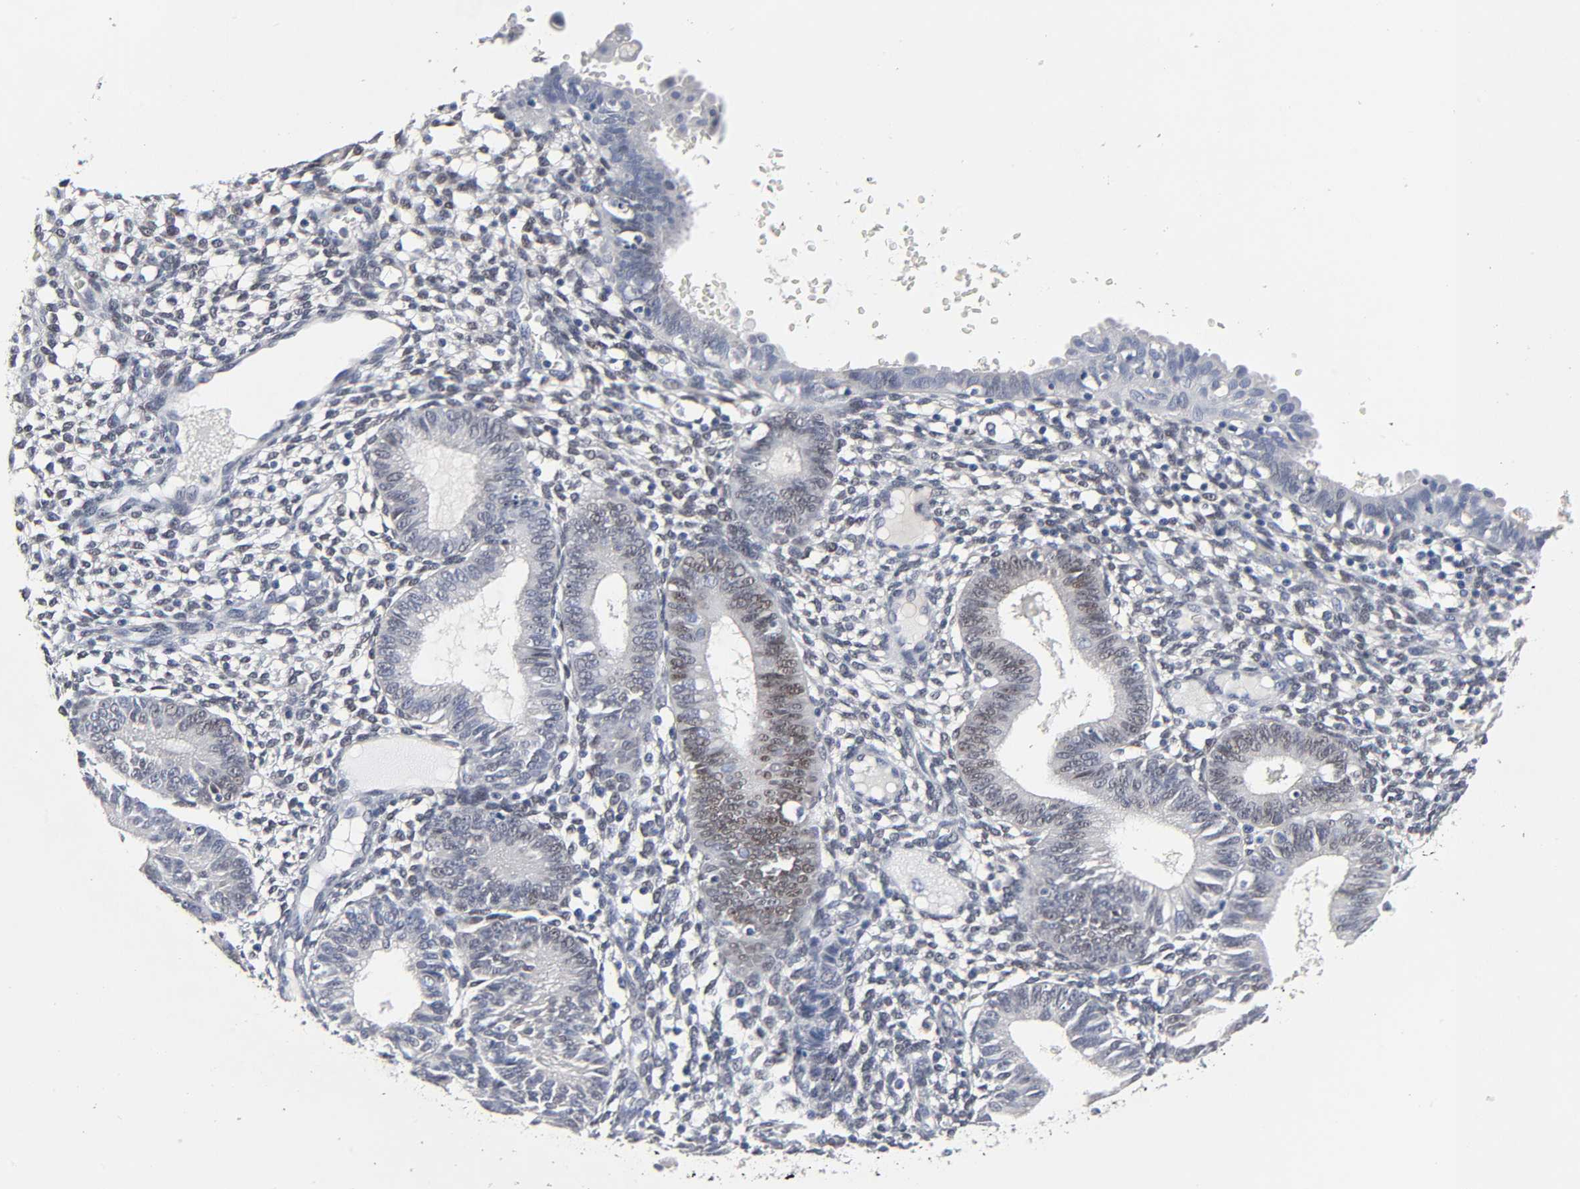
{"staining": {"intensity": "weak", "quantity": ">75%", "location": "nuclear"}, "tissue": "endometrium", "cell_type": "Cells in endometrial stroma", "image_type": "normal", "snomed": [{"axis": "morphology", "description": "Normal tissue, NOS"}, {"axis": "topography", "description": "Endometrium"}], "caption": "Immunohistochemical staining of benign human endometrium demonstrates >75% levels of weak nuclear protein staining in approximately >75% of cells in endometrial stroma.", "gene": "SALL2", "patient": {"sex": "female", "age": 61}}